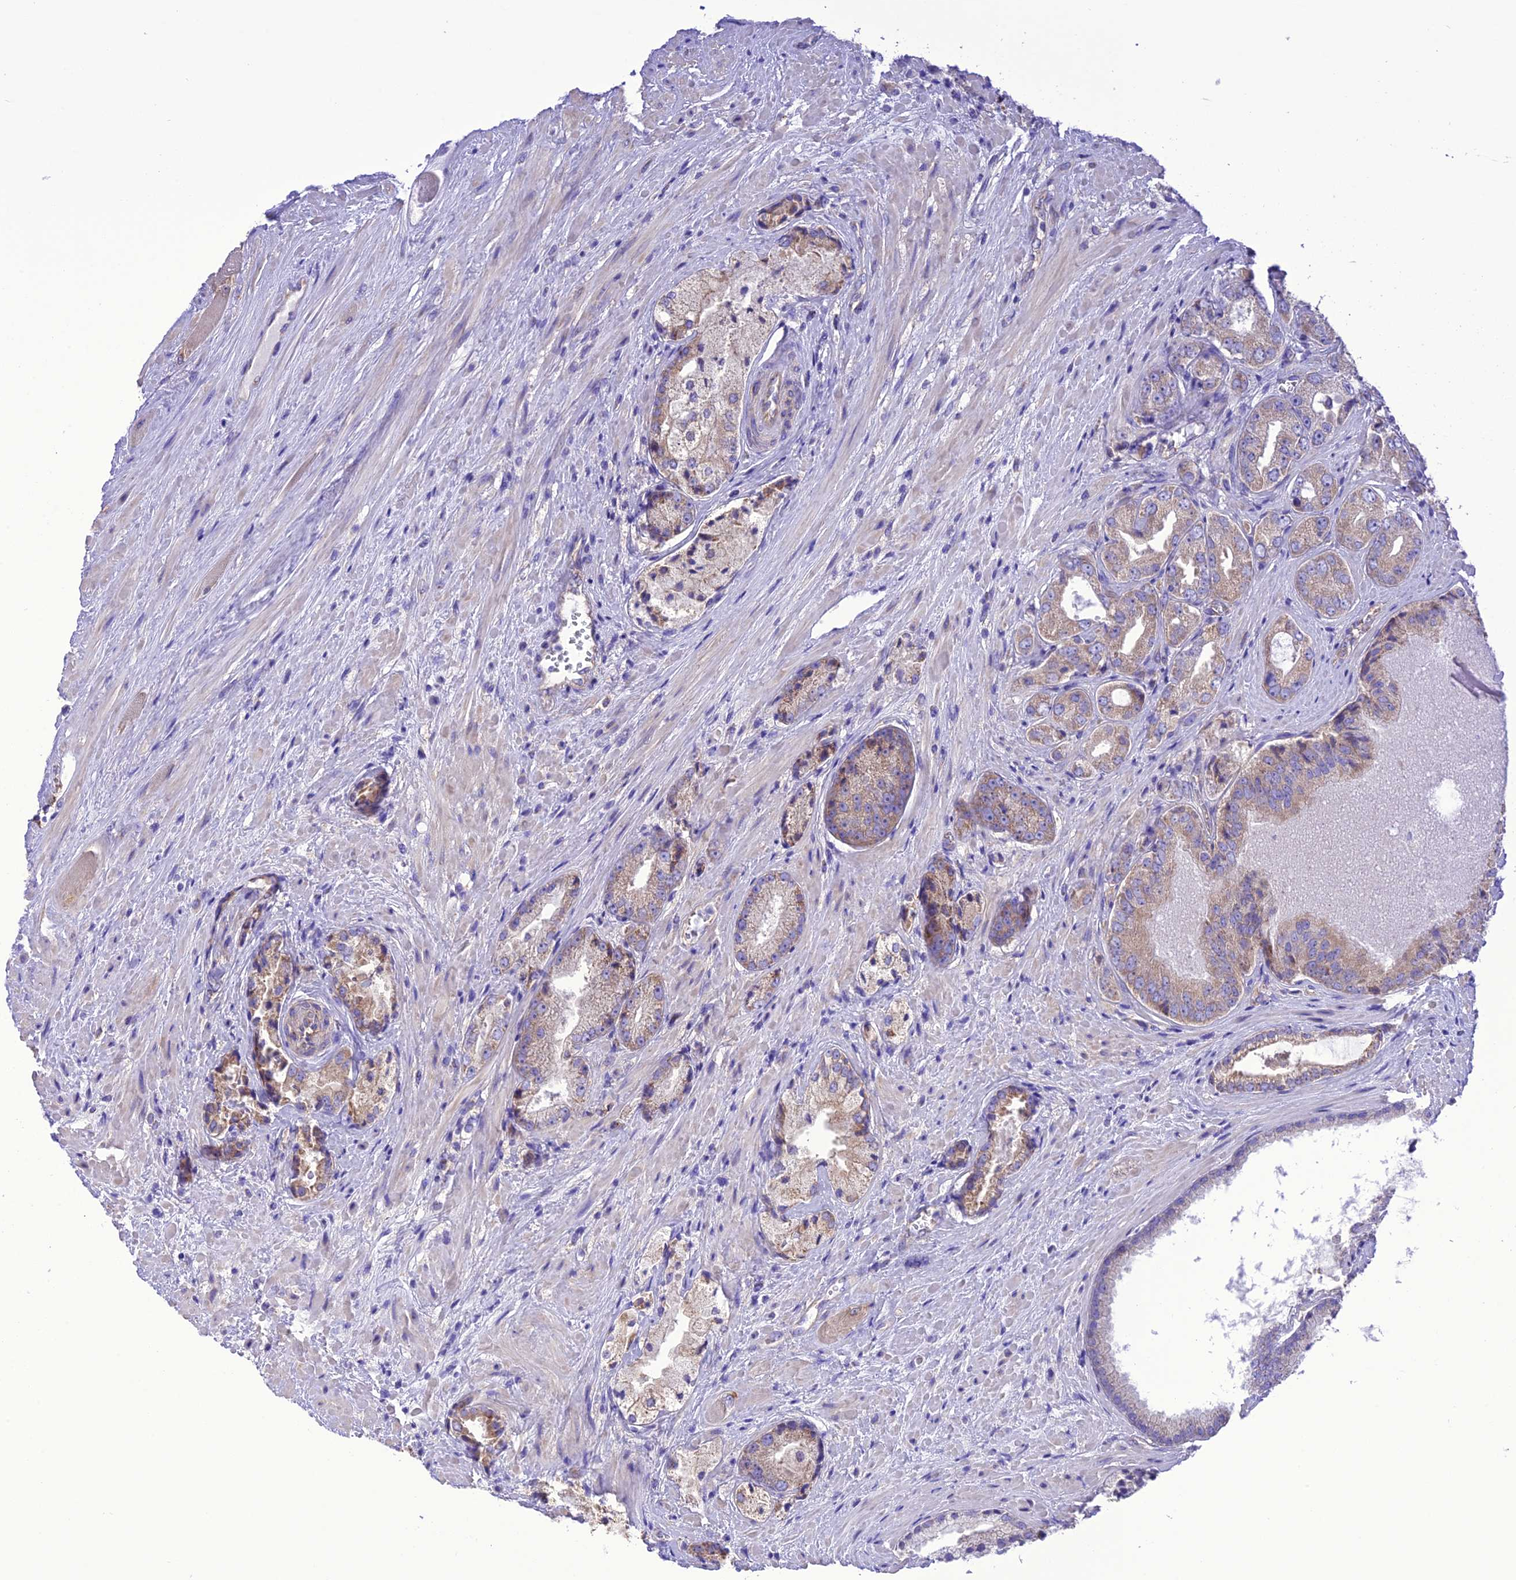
{"staining": {"intensity": "weak", "quantity": "25%-75%", "location": "cytoplasmic/membranous"}, "tissue": "prostate cancer", "cell_type": "Tumor cells", "image_type": "cancer", "snomed": [{"axis": "morphology", "description": "Adenocarcinoma, High grade"}, {"axis": "topography", "description": "Prostate"}], "caption": "Immunohistochemical staining of human prostate adenocarcinoma (high-grade) shows low levels of weak cytoplasmic/membranous positivity in about 25%-75% of tumor cells. Using DAB (brown) and hematoxylin (blue) stains, captured at high magnification using brightfield microscopy.", "gene": "MAP3K12", "patient": {"sex": "male", "age": 71}}